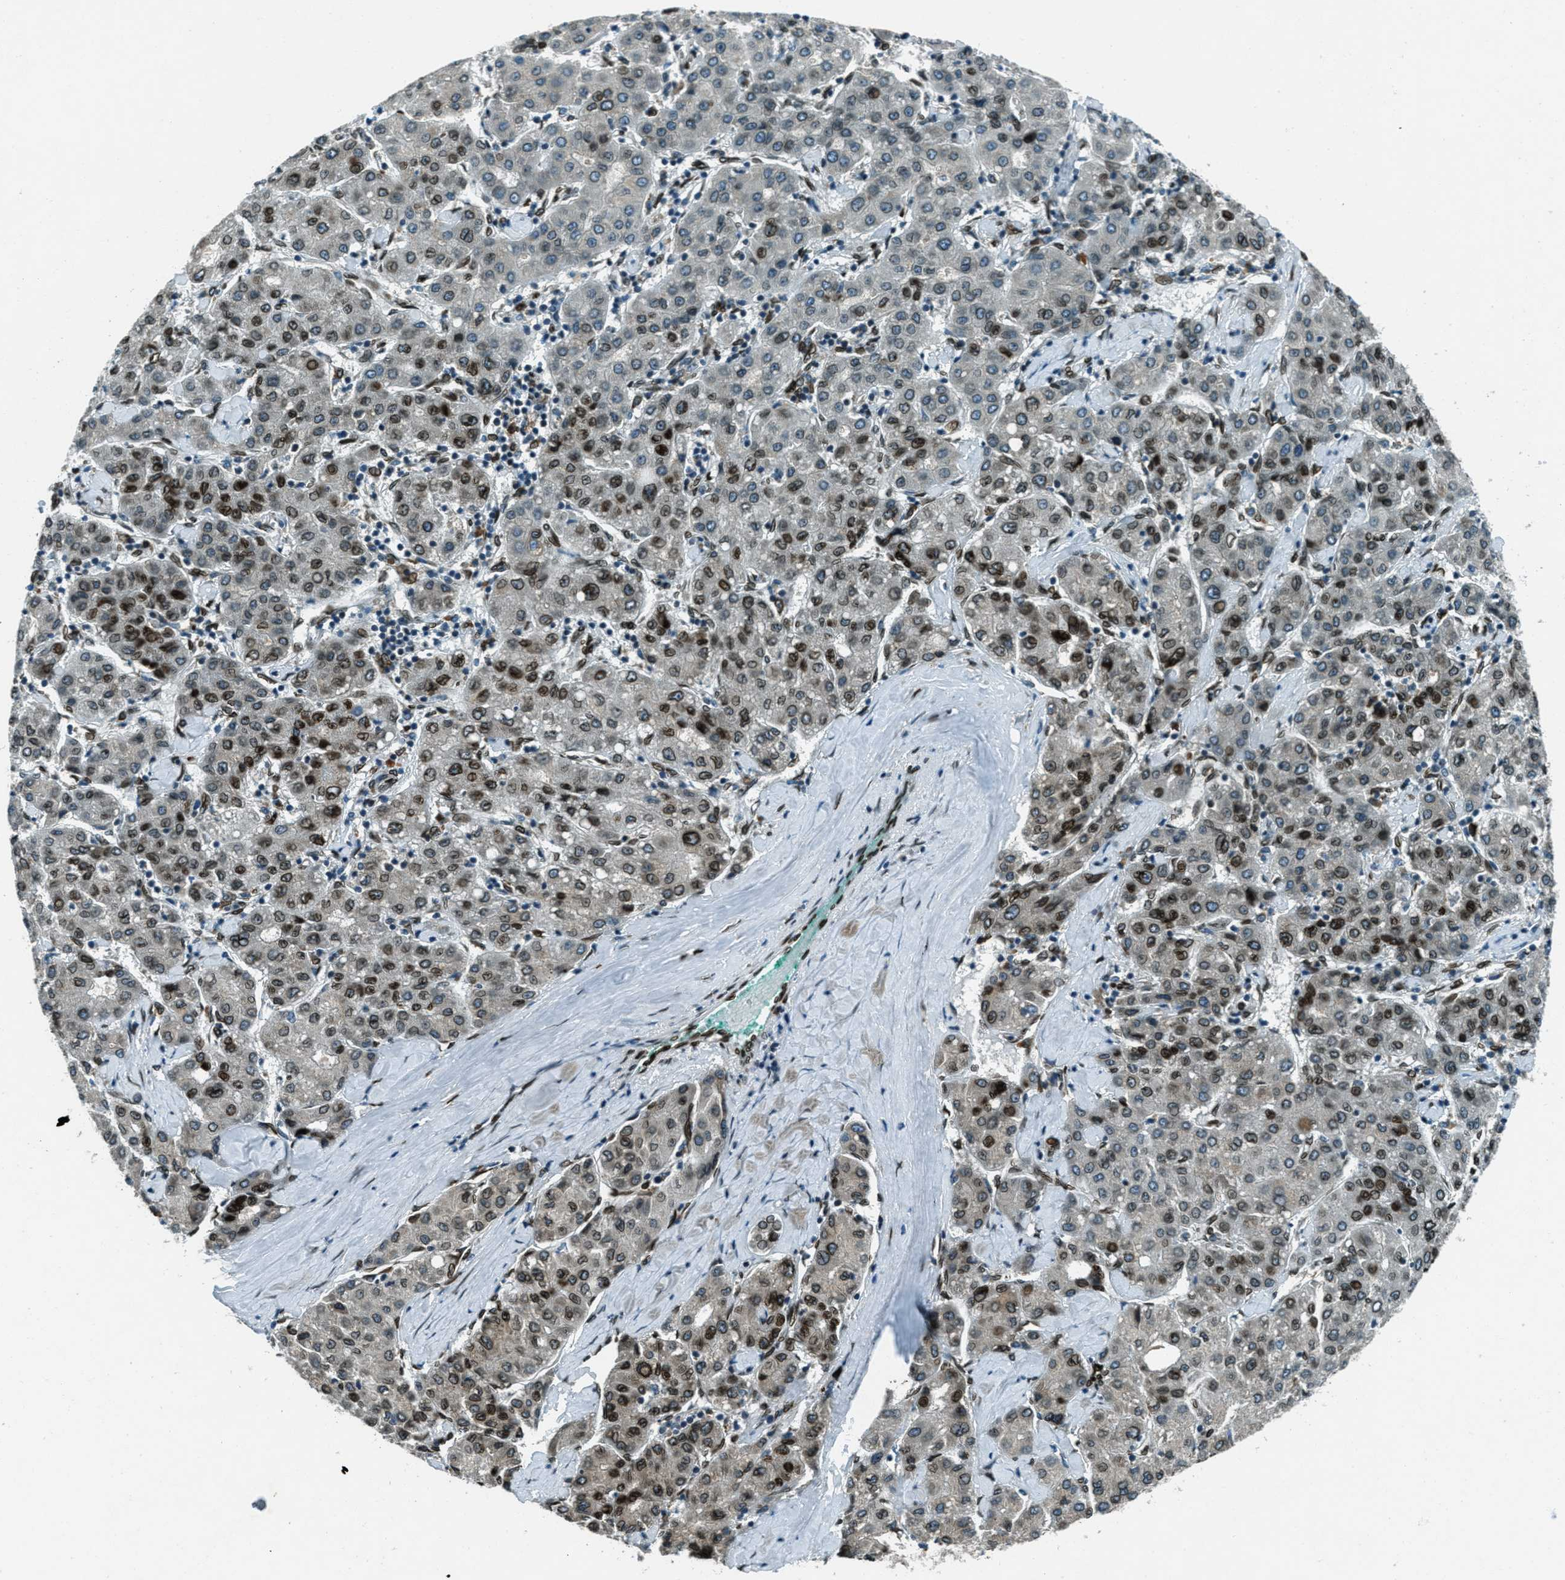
{"staining": {"intensity": "strong", "quantity": ">75%", "location": "cytoplasmic/membranous,nuclear"}, "tissue": "liver cancer", "cell_type": "Tumor cells", "image_type": "cancer", "snomed": [{"axis": "morphology", "description": "Carcinoma, Hepatocellular, NOS"}, {"axis": "topography", "description": "Liver"}], "caption": "The micrograph displays a brown stain indicating the presence of a protein in the cytoplasmic/membranous and nuclear of tumor cells in hepatocellular carcinoma (liver). Ihc stains the protein in brown and the nuclei are stained blue.", "gene": "LEMD2", "patient": {"sex": "male", "age": 65}}